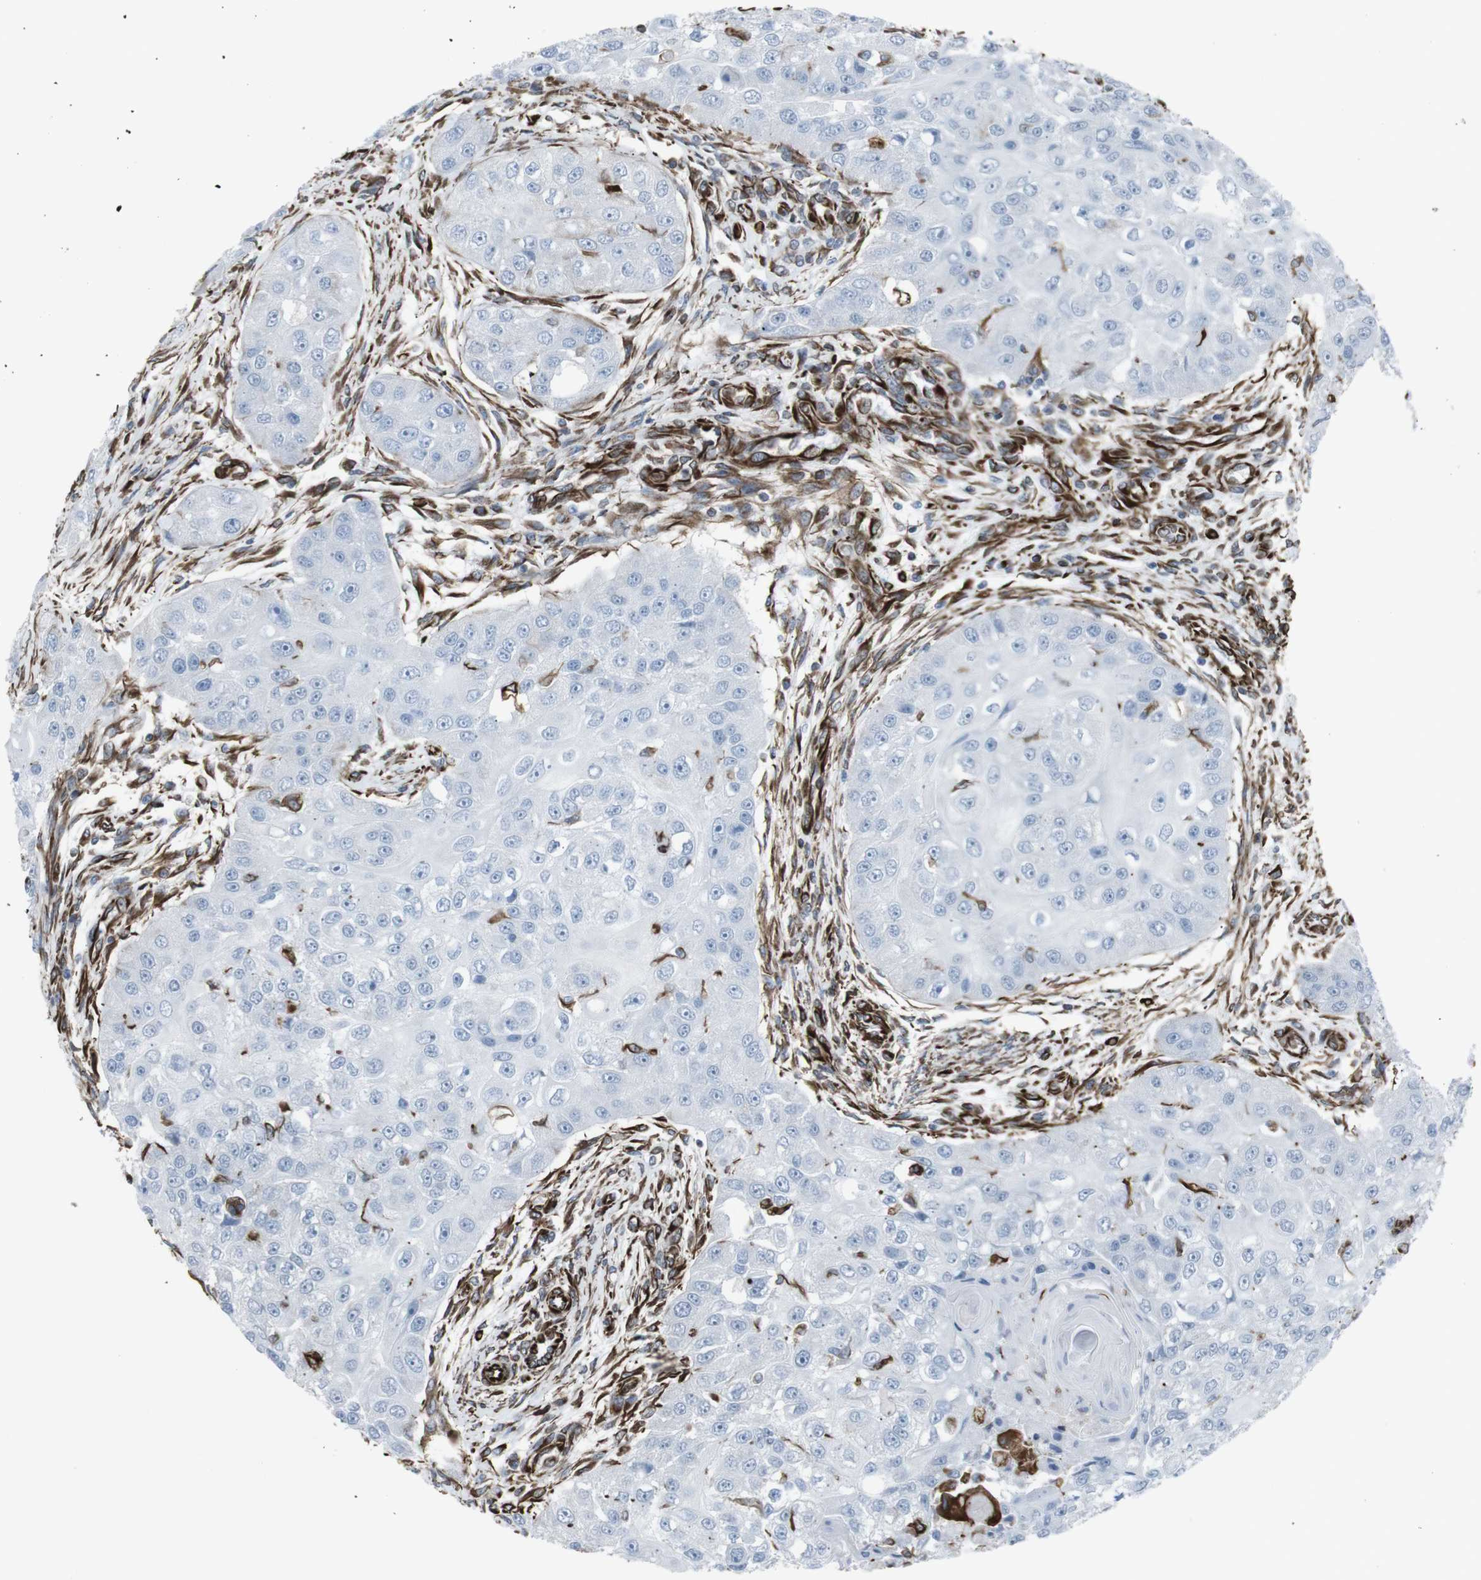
{"staining": {"intensity": "negative", "quantity": "none", "location": "none"}, "tissue": "head and neck cancer", "cell_type": "Tumor cells", "image_type": "cancer", "snomed": [{"axis": "morphology", "description": "Normal tissue, NOS"}, {"axis": "morphology", "description": "Squamous cell carcinoma, NOS"}, {"axis": "topography", "description": "Skeletal muscle"}, {"axis": "topography", "description": "Head-Neck"}], "caption": "The photomicrograph exhibits no significant staining in tumor cells of head and neck squamous cell carcinoma. Nuclei are stained in blue.", "gene": "ZDHHC6", "patient": {"sex": "male", "age": 51}}